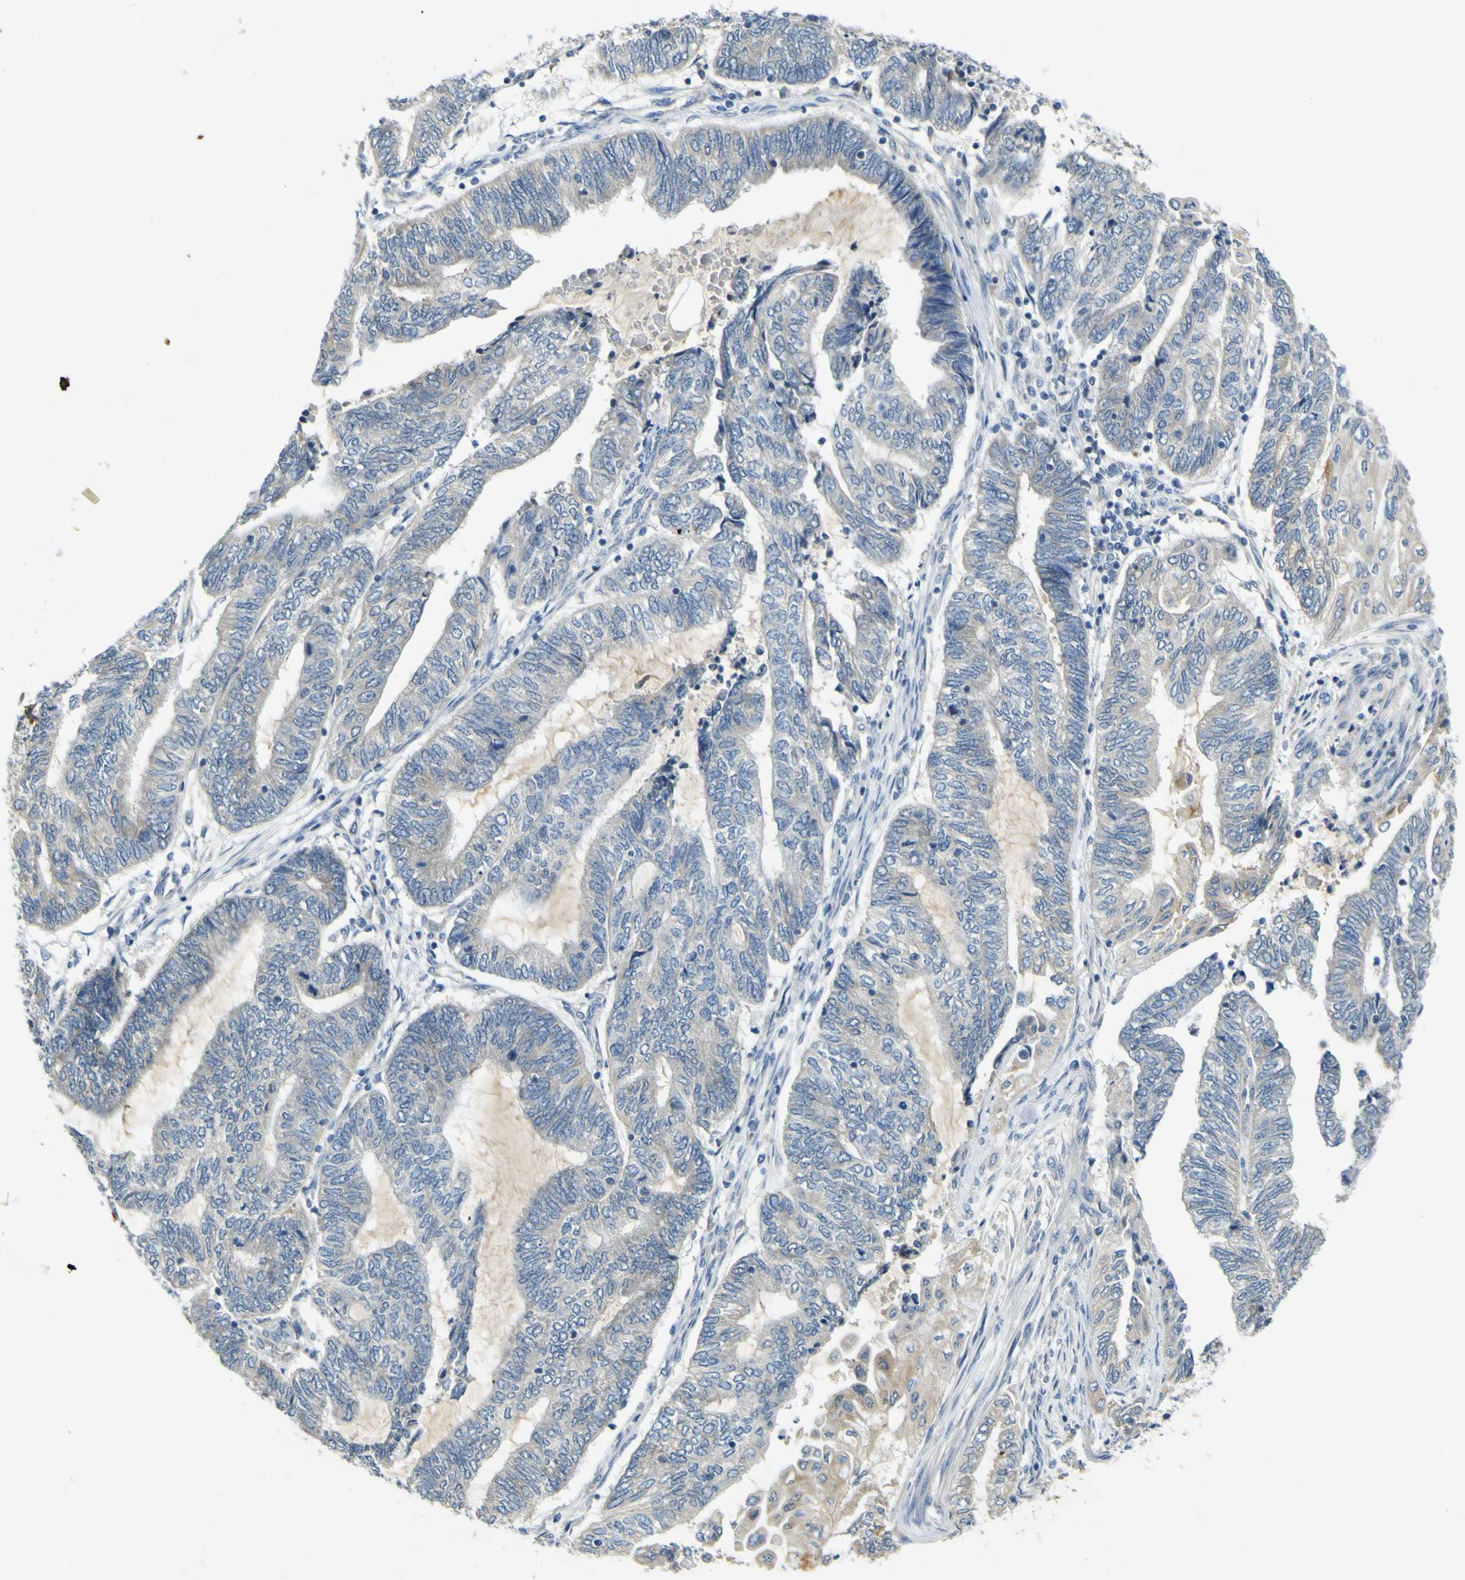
{"staining": {"intensity": "weak", "quantity": "<25%", "location": "cytoplasmic/membranous"}, "tissue": "endometrial cancer", "cell_type": "Tumor cells", "image_type": "cancer", "snomed": [{"axis": "morphology", "description": "Adenocarcinoma, NOS"}, {"axis": "topography", "description": "Uterus"}, {"axis": "topography", "description": "Endometrium"}], "caption": "DAB (3,3'-diaminobenzidine) immunohistochemical staining of human endometrial cancer (adenocarcinoma) reveals no significant staining in tumor cells.", "gene": "LDLR", "patient": {"sex": "female", "age": 70}}